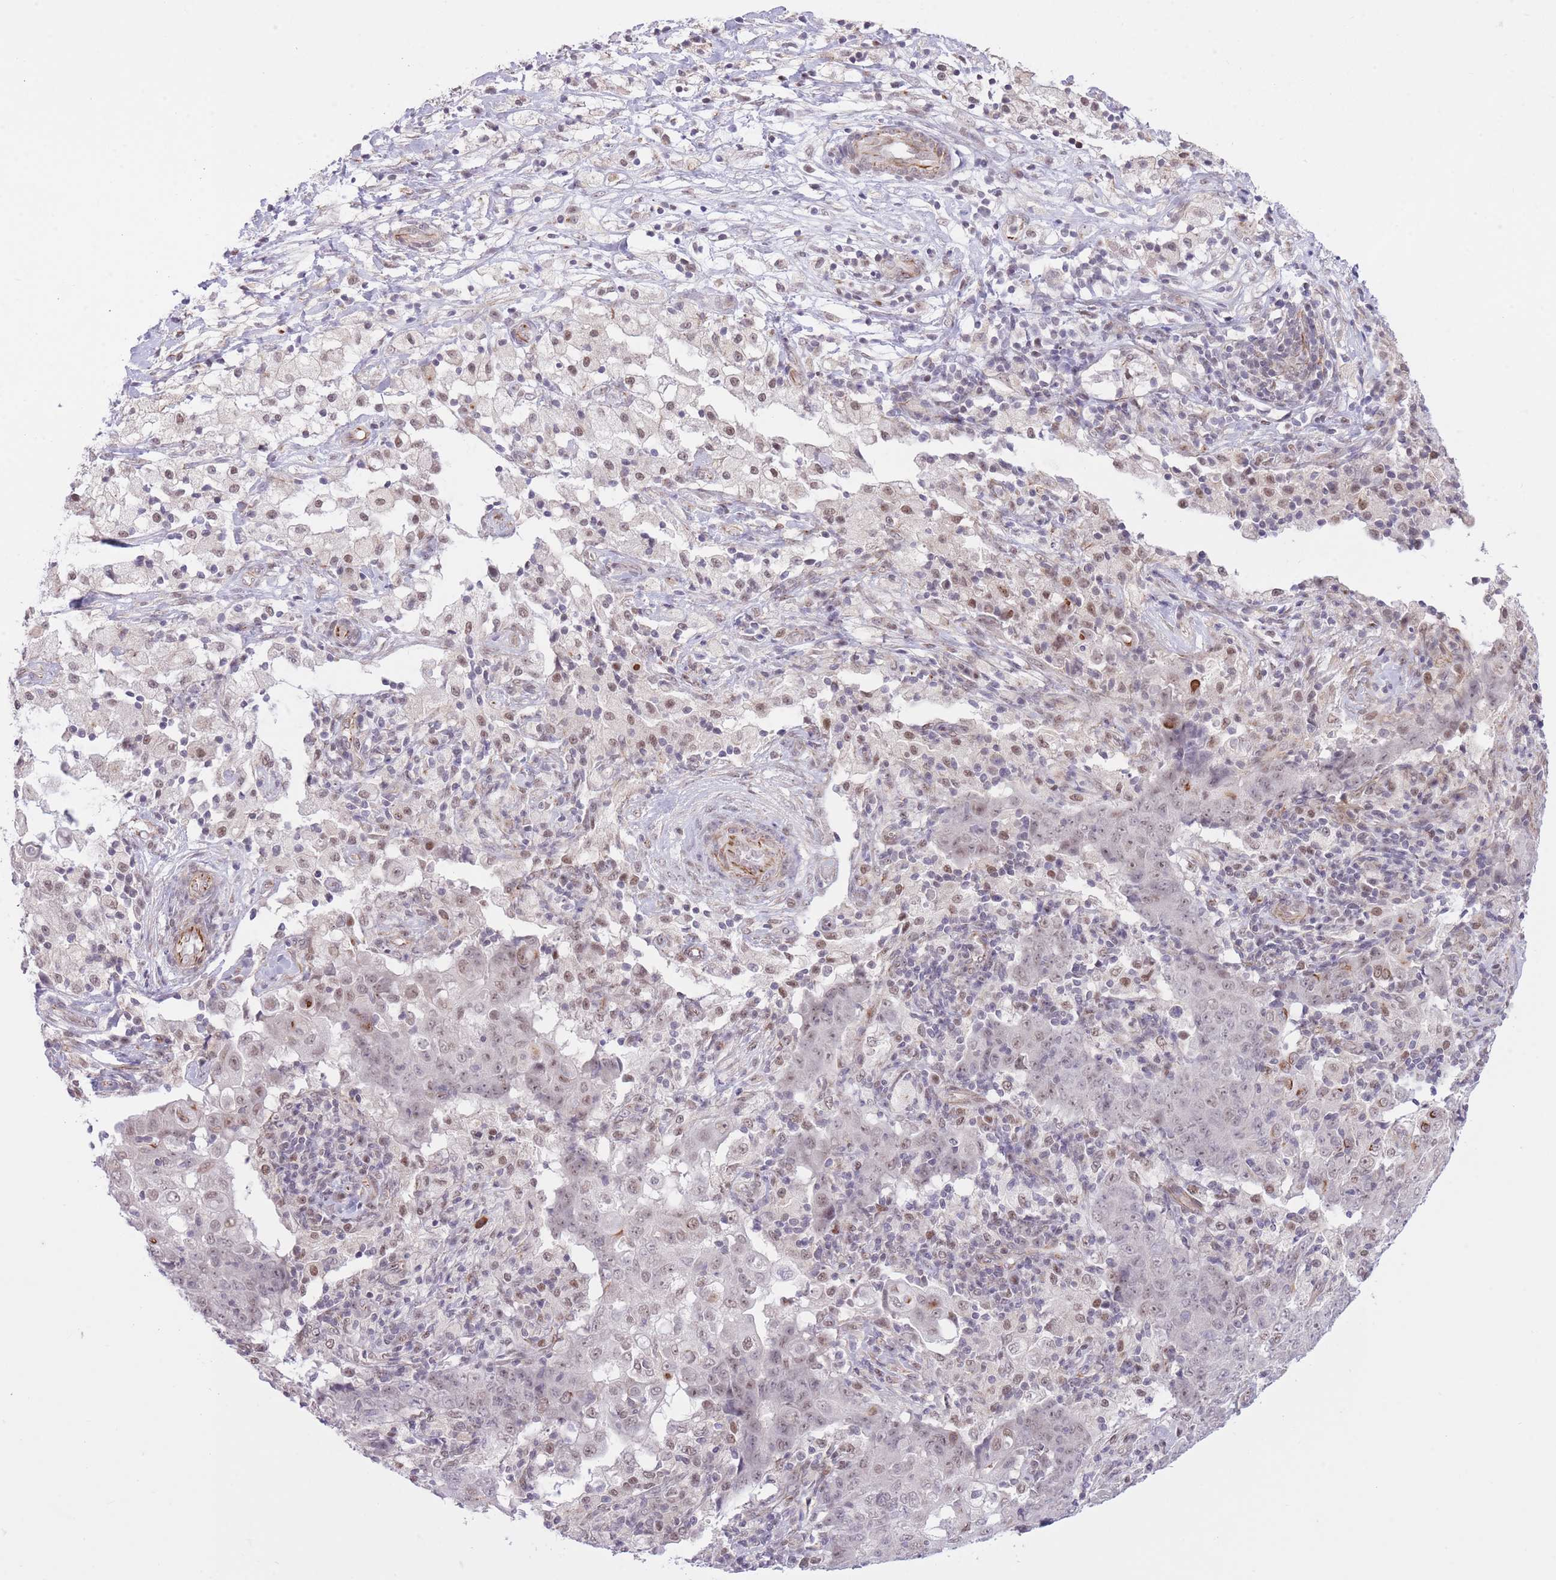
{"staining": {"intensity": "weak", "quantity": ">75%", "location": "nuclear"}, "tissue": "ovarian cancer", "cell_type": "Tumor cells", "image_type": "cancer", "snomed": [{"axis": "morphology", "description": "Carcinoma, endometroid"}, {"axis": "topography", "description": "Ovary"}], "caption": "Immunohistochemistry (IHC) of human endometroid carcinoma (ovarian) demonstrates low levels of weak nuclear expression in approximately >75% of tumor cells.", "gene": "ELL", "patient": {"sex": "female", "age": 42}}